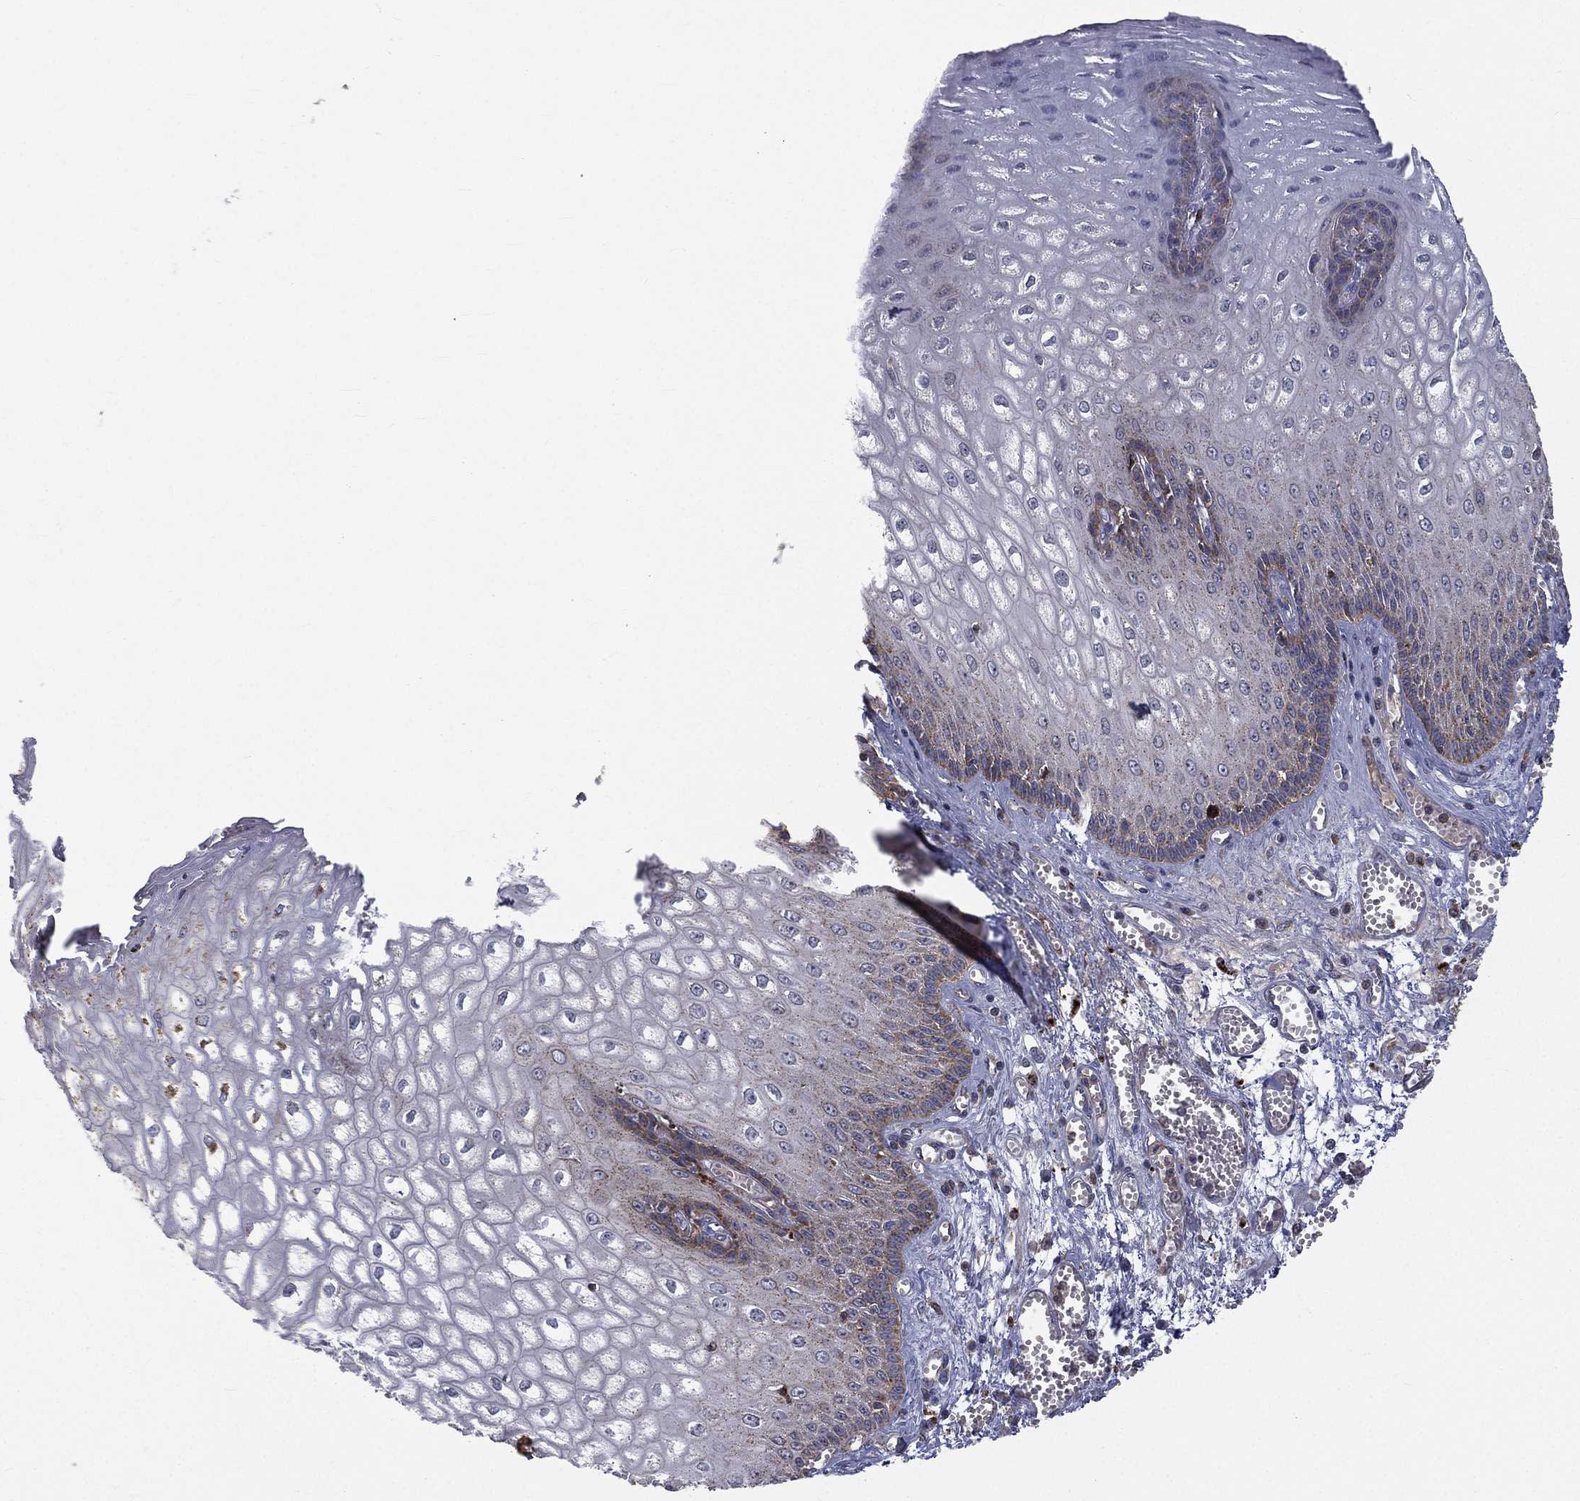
{"staining": {"intensity": "strong", "quantity": "<25%", "location": "cytoplasmic/membranous"}, "tissue": "esophagus", "cell_type": "Squamous epithelial cells", "image_type": "normal", "snomed": [{"axis": "morphology", "description": "Normal tissue, NOS"}, {"axis": "topography", "description": "Esophagus"}], "caption": "A histopathology image showing strong cytoplasmic/membranous staining in approximately <25% of squamous epithelial cells in unremarkable esophagus, as visualized by brown immunohistochemical staining.", "gene": "RIN3", "patient": {"sex": "male", "age": 58}}